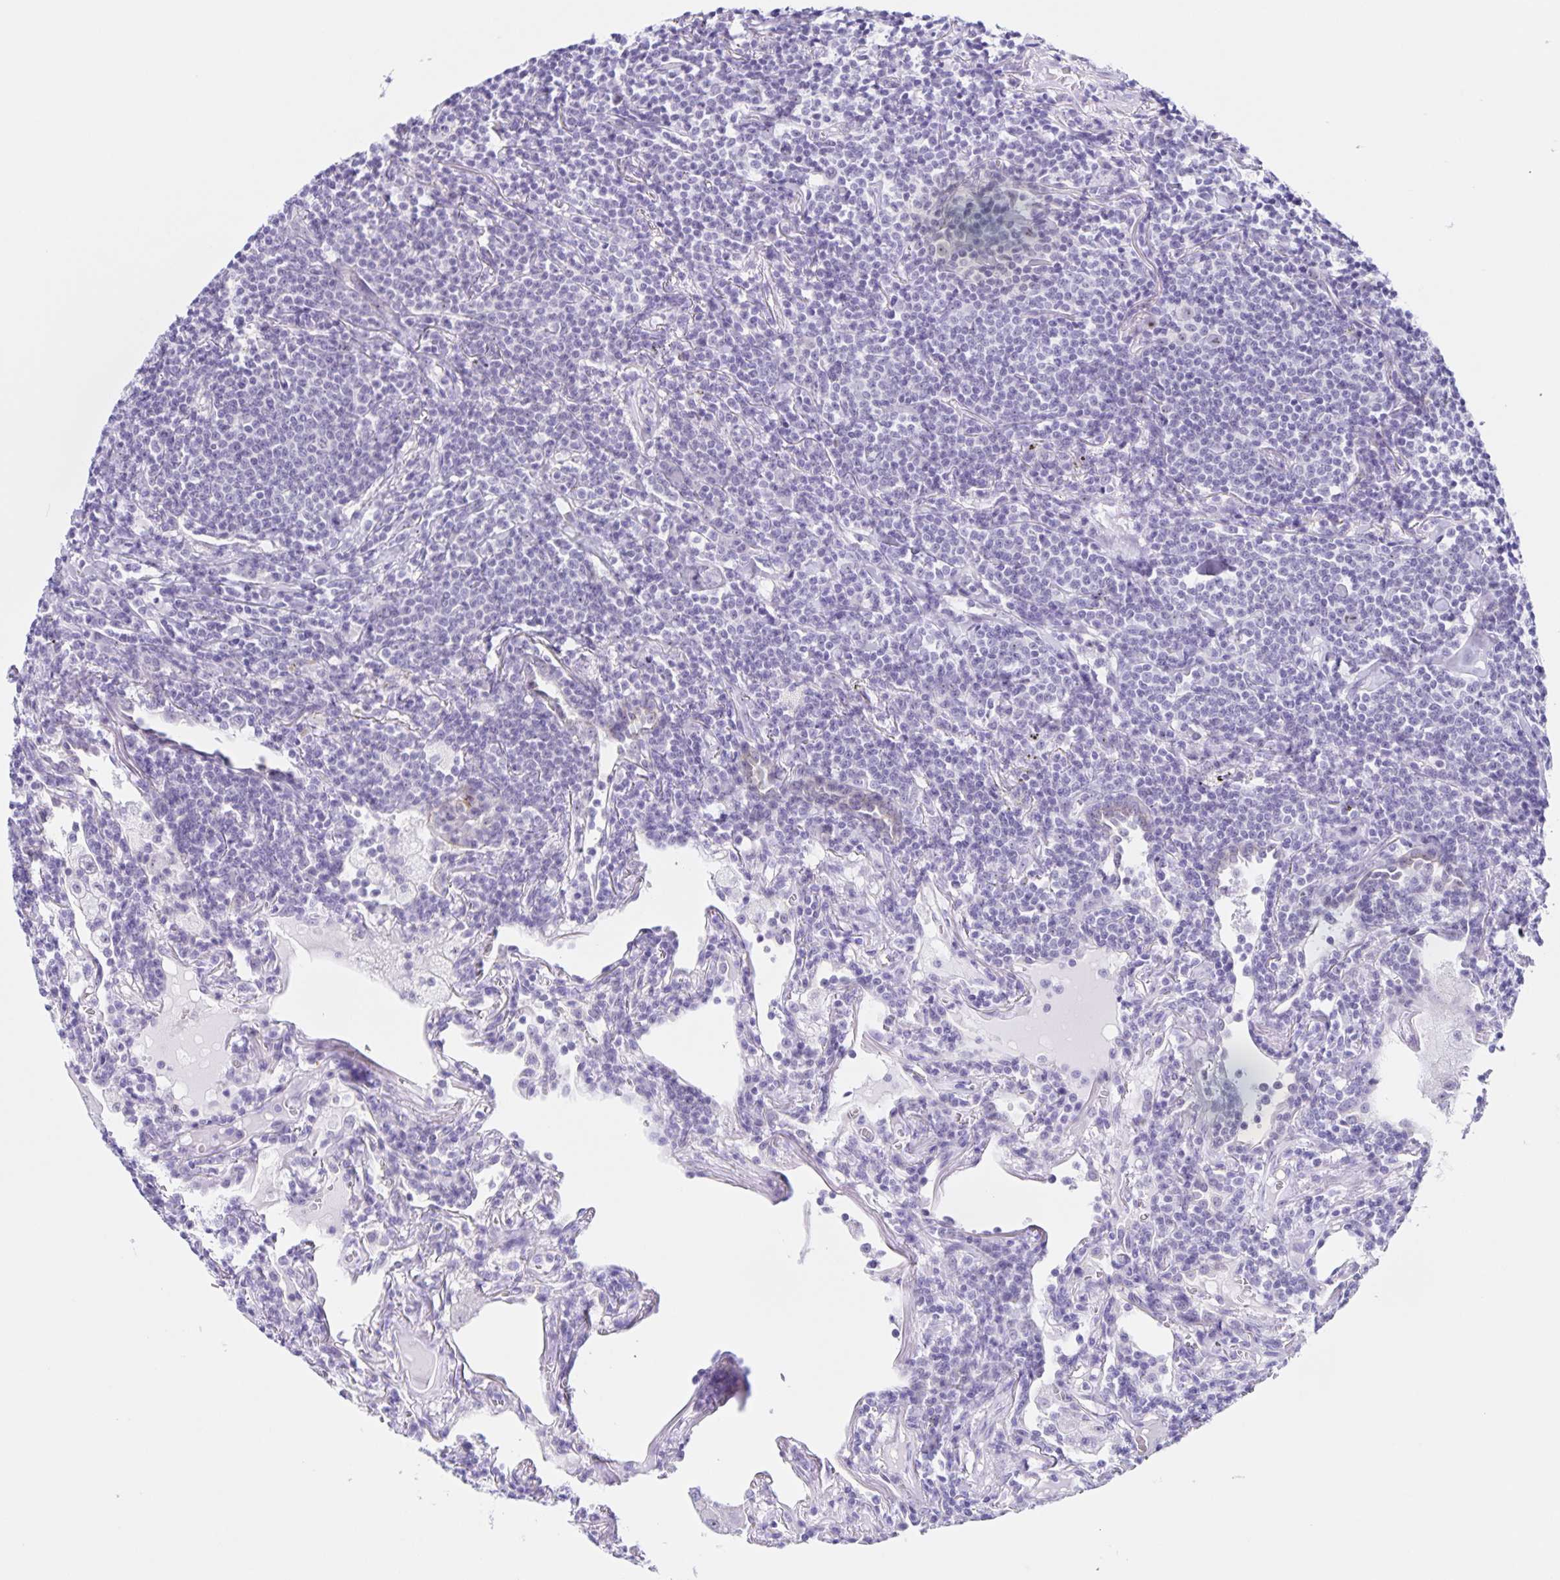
{"staining": {"intensity": "negative", "quantity": "none", "location": "none"}, "tissue": "lymphoma", "cell_type": "Tumor cells", "image_type": "cancer", "snomed": [{"axis": "morphology", "description": "Malignant lymphoma, non-Hodgkin's type, Low grade"}, {"axis": "topography", "description": "Lung"}], "caption": "This is a histopathology image of immunohistochemistry staining of malignant lymphoma, non-Hodgkin's type (low-grade), which shows no staining in tumor cells.", "gene": "FAM170A", "patient": {"sex": "female", "age": 71}}